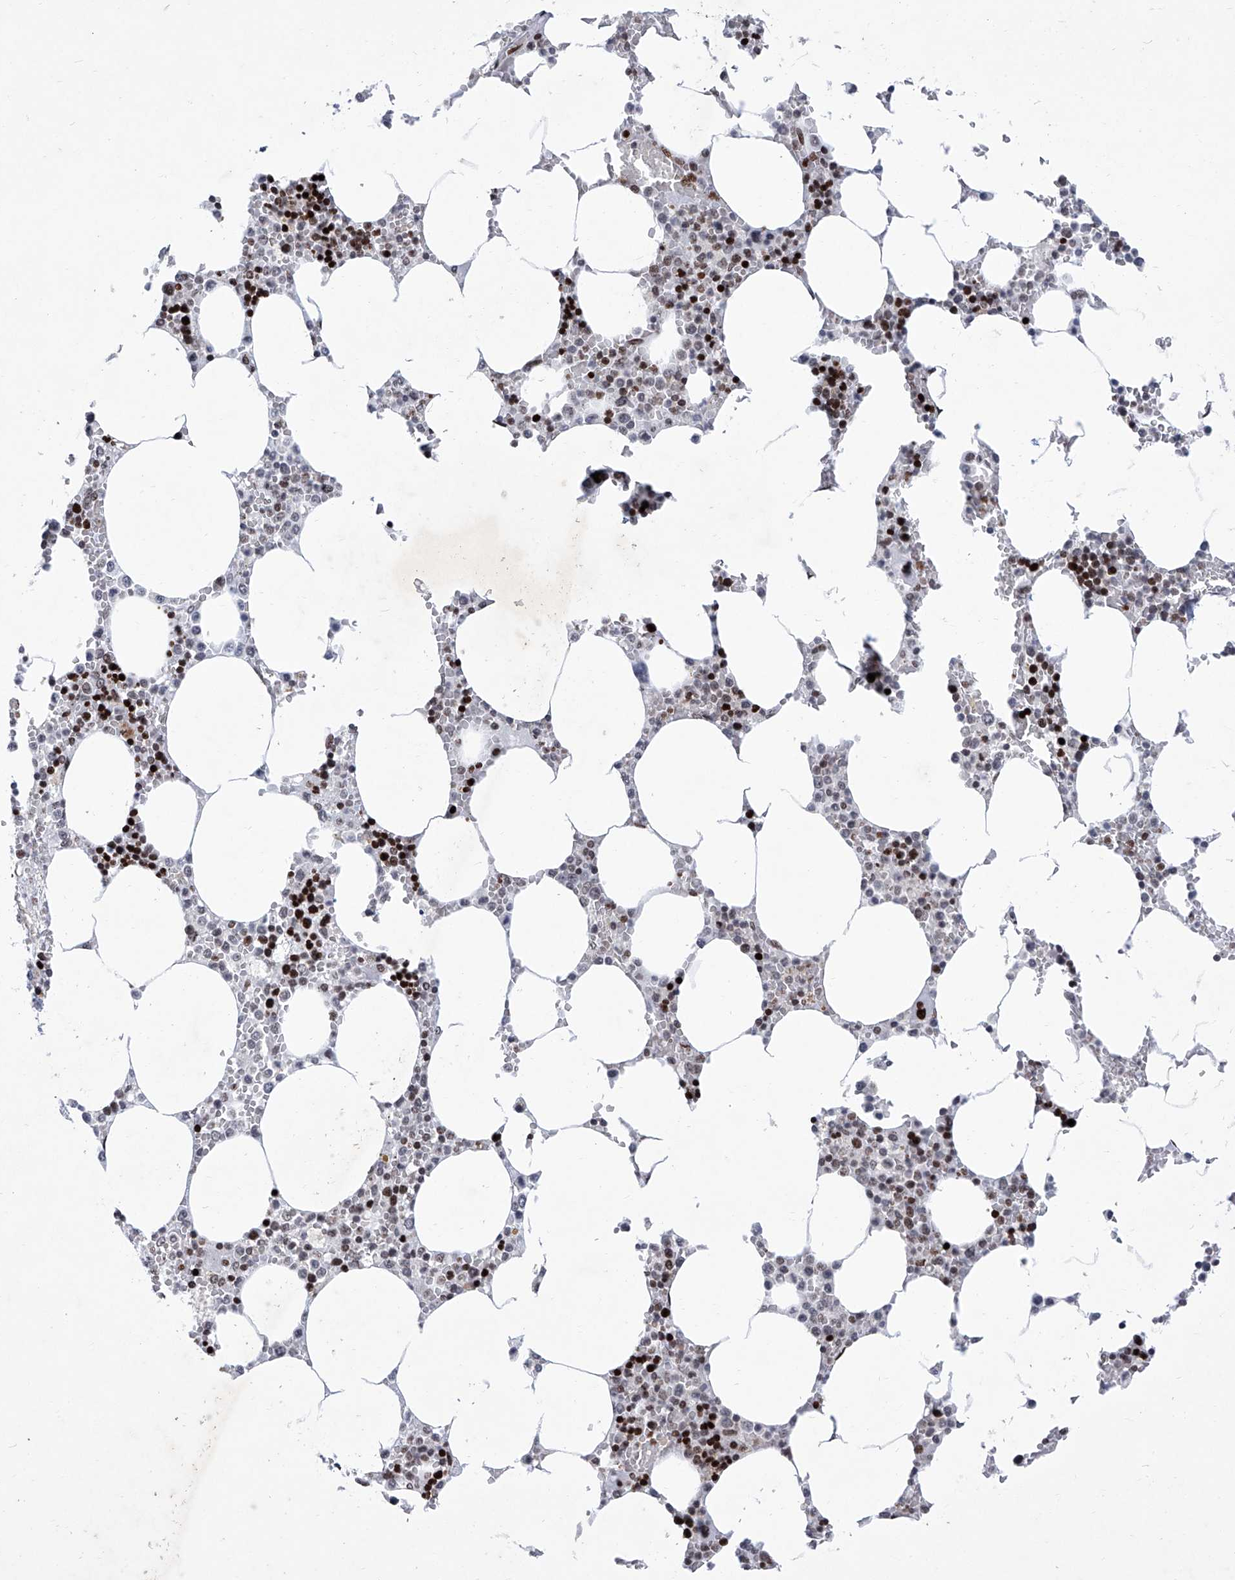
{"staining": {"intensity": "strong", "quantity": "25%-75%", "location": "nuclear"}, "tissue": "bone marrow", "cell_type": "Hematopoietic cells", "image_type": "normal", "snomed": [{"axis": "morphology", "description": "Normal tissue, NOS"}, {"axis": "topography", "description": "Bone marrow"}], "caption": "DAB immunohistochemical staining of normal human bone marrow displays strong nuclear protein expression in approximately 25%-75% of hematopoietic cells. Immunohistochemistry (ihc) stains the protein in brown and the nuclei are stained blue.", "gene": "HEY2", "patient": {"sex": "male", "age": 70}}